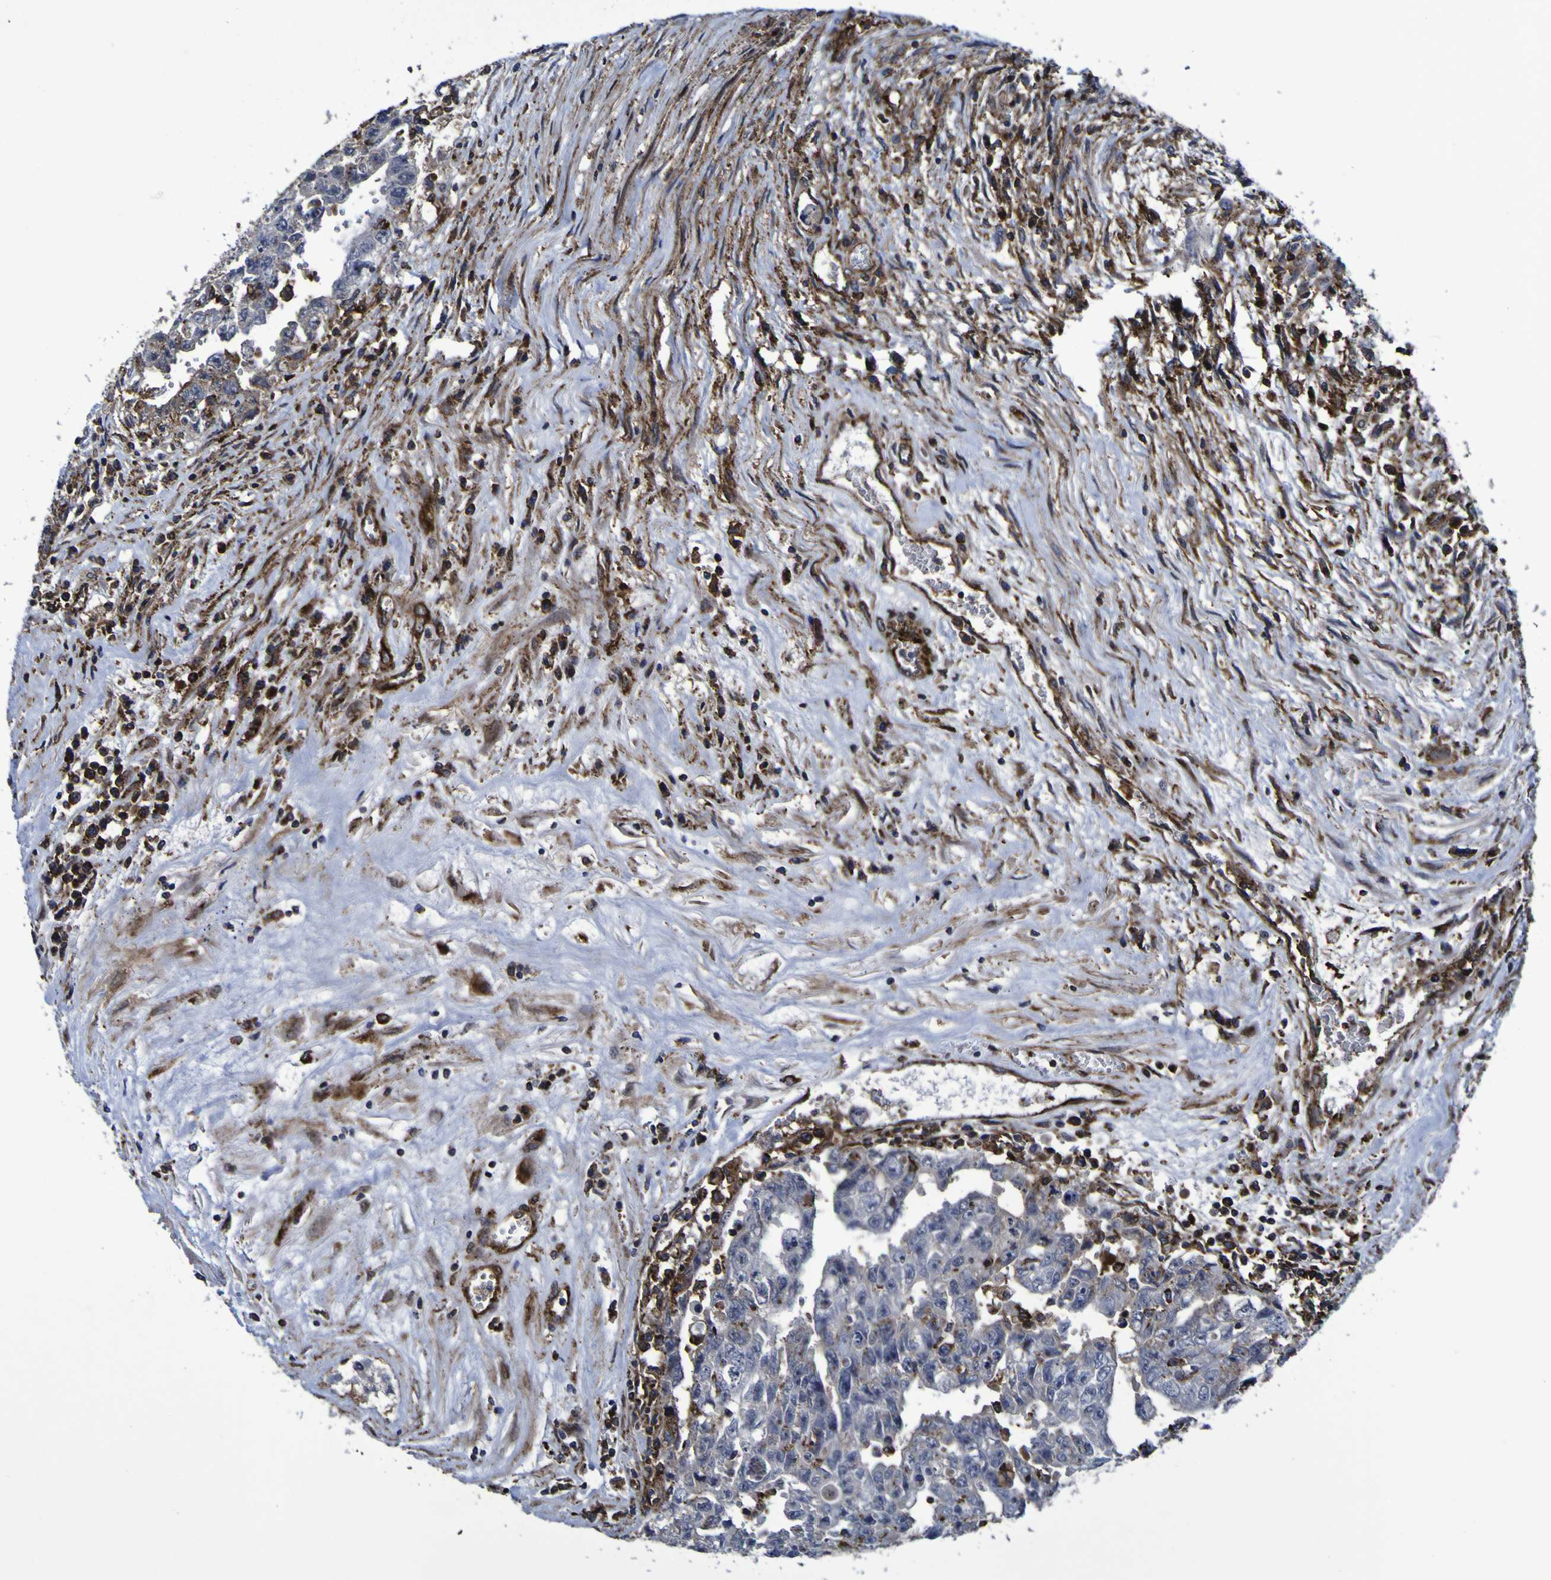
{"staining": {"intensity": "moderate", "quantity": "<25%", "location": "cytoplasmic/membranous"}, "tissue": "testis cancer", "cell_type": "Tumor cells", "image_type": "cancer", "snomed": [{"axis": "morphology", "description": "Carcinoma, Embryonal, NOS"}, {"axis": "topography", "description": "Testis"}], "caption": "IHC micrograph of neoplastic tissue: embryonal carcinoma (testis) stained using immunohistochemistry reveals low levels of moderate protein expression localized specifically in the cytoplasmic/membranous of tumor cells, appearing as a cytoplasmic/membranous brown color.", "gene": "MGLL", "patient": {"sex": "male", "age": 28}}